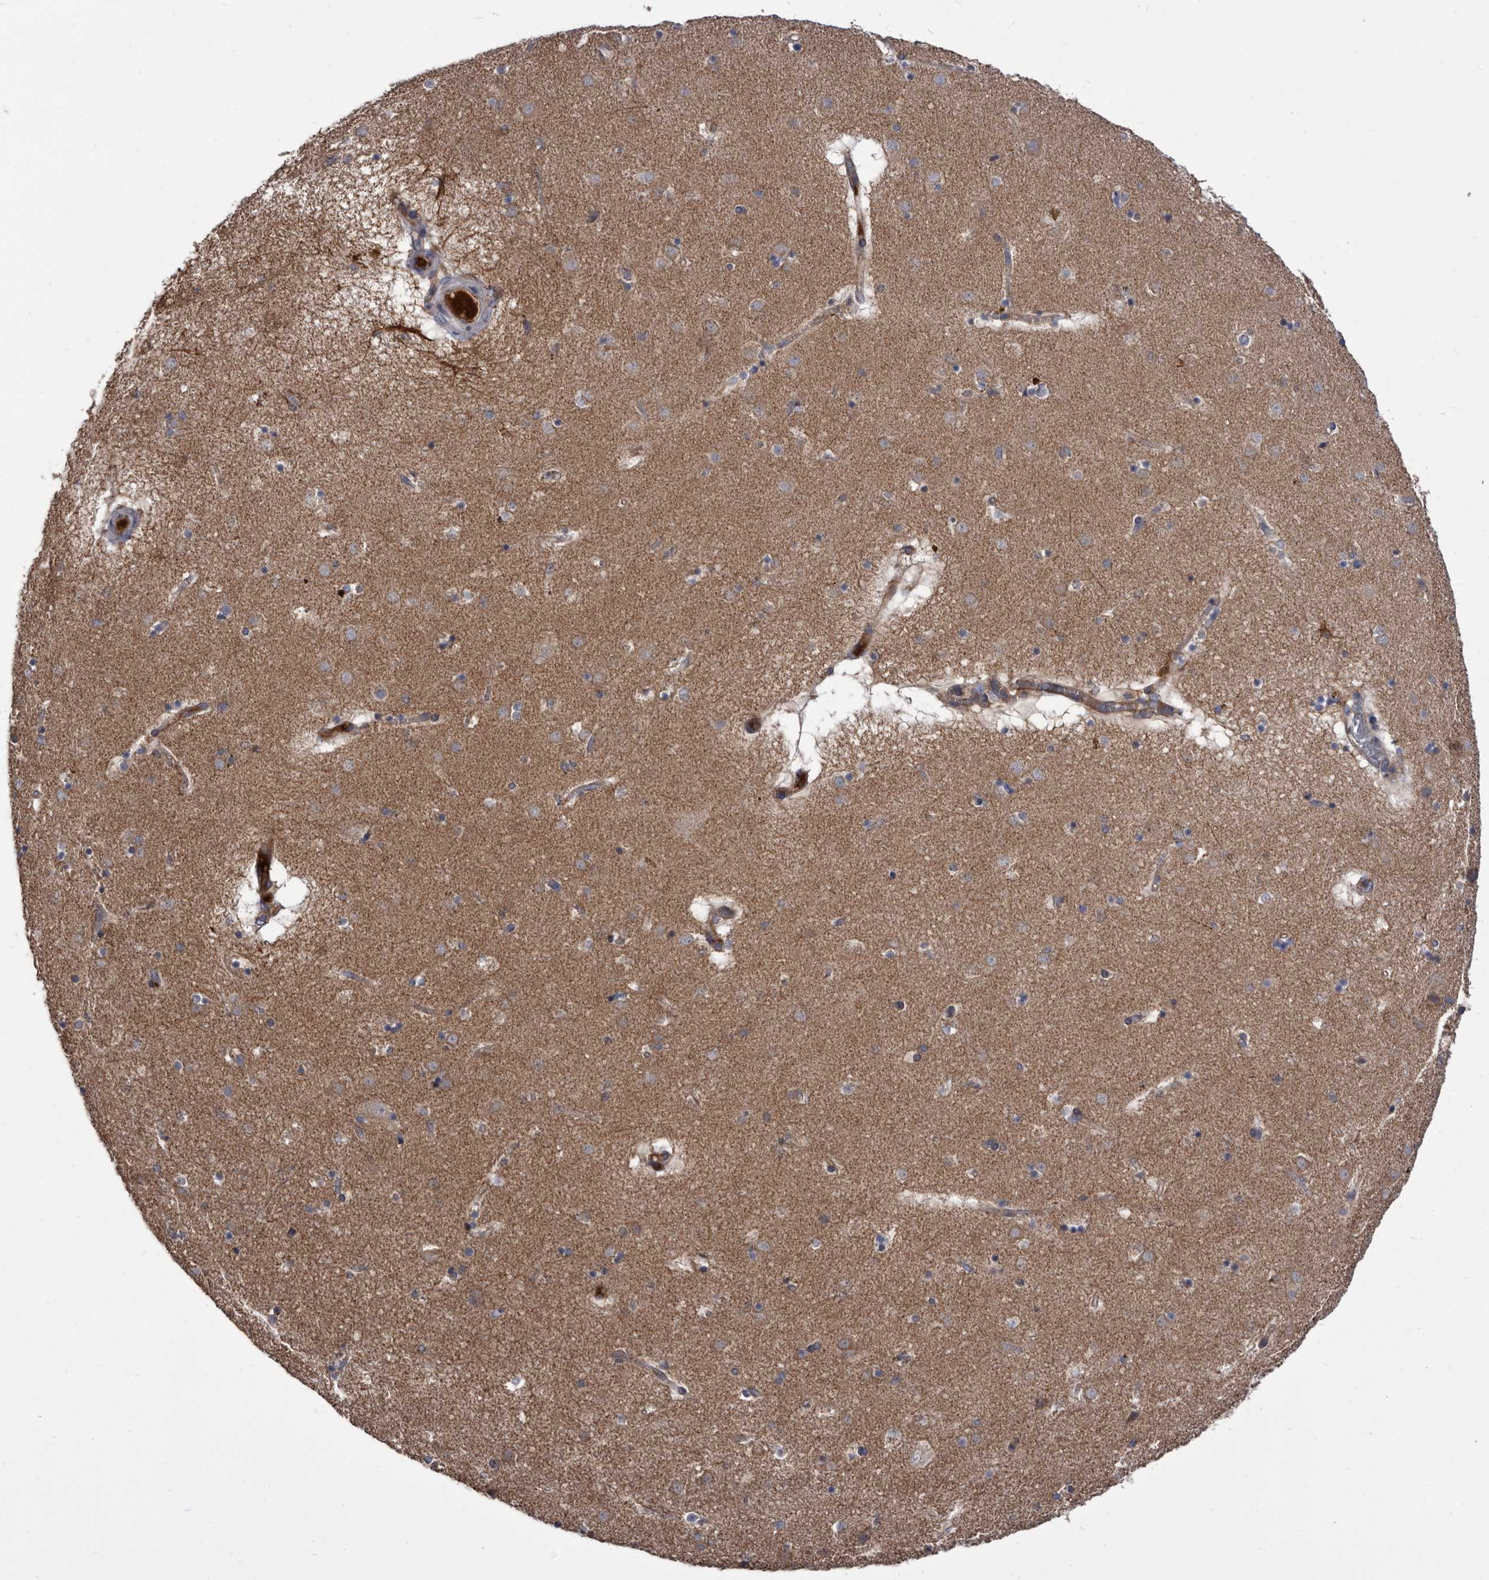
{"staining": {"intensity": "negative", "quantity": "none", "location": "none"}, "tissue": "caudate", "cell_type": "Glial cells", "image_type": "normal", "snomed": [{"axis": "morphology", "description": "Normal tissue, NOS"}, {"axis": "topography", "description": "Lateral ventricle wall"}], "caption": "This is a micrograph of IHC staining of normal caudate, which shows no positivity in glial cells. (Immunohistochemistry, brightfield microscopy, high magnification).", "gene": "DTNBP1", "patient": {"sex": "male", "age": 70}}